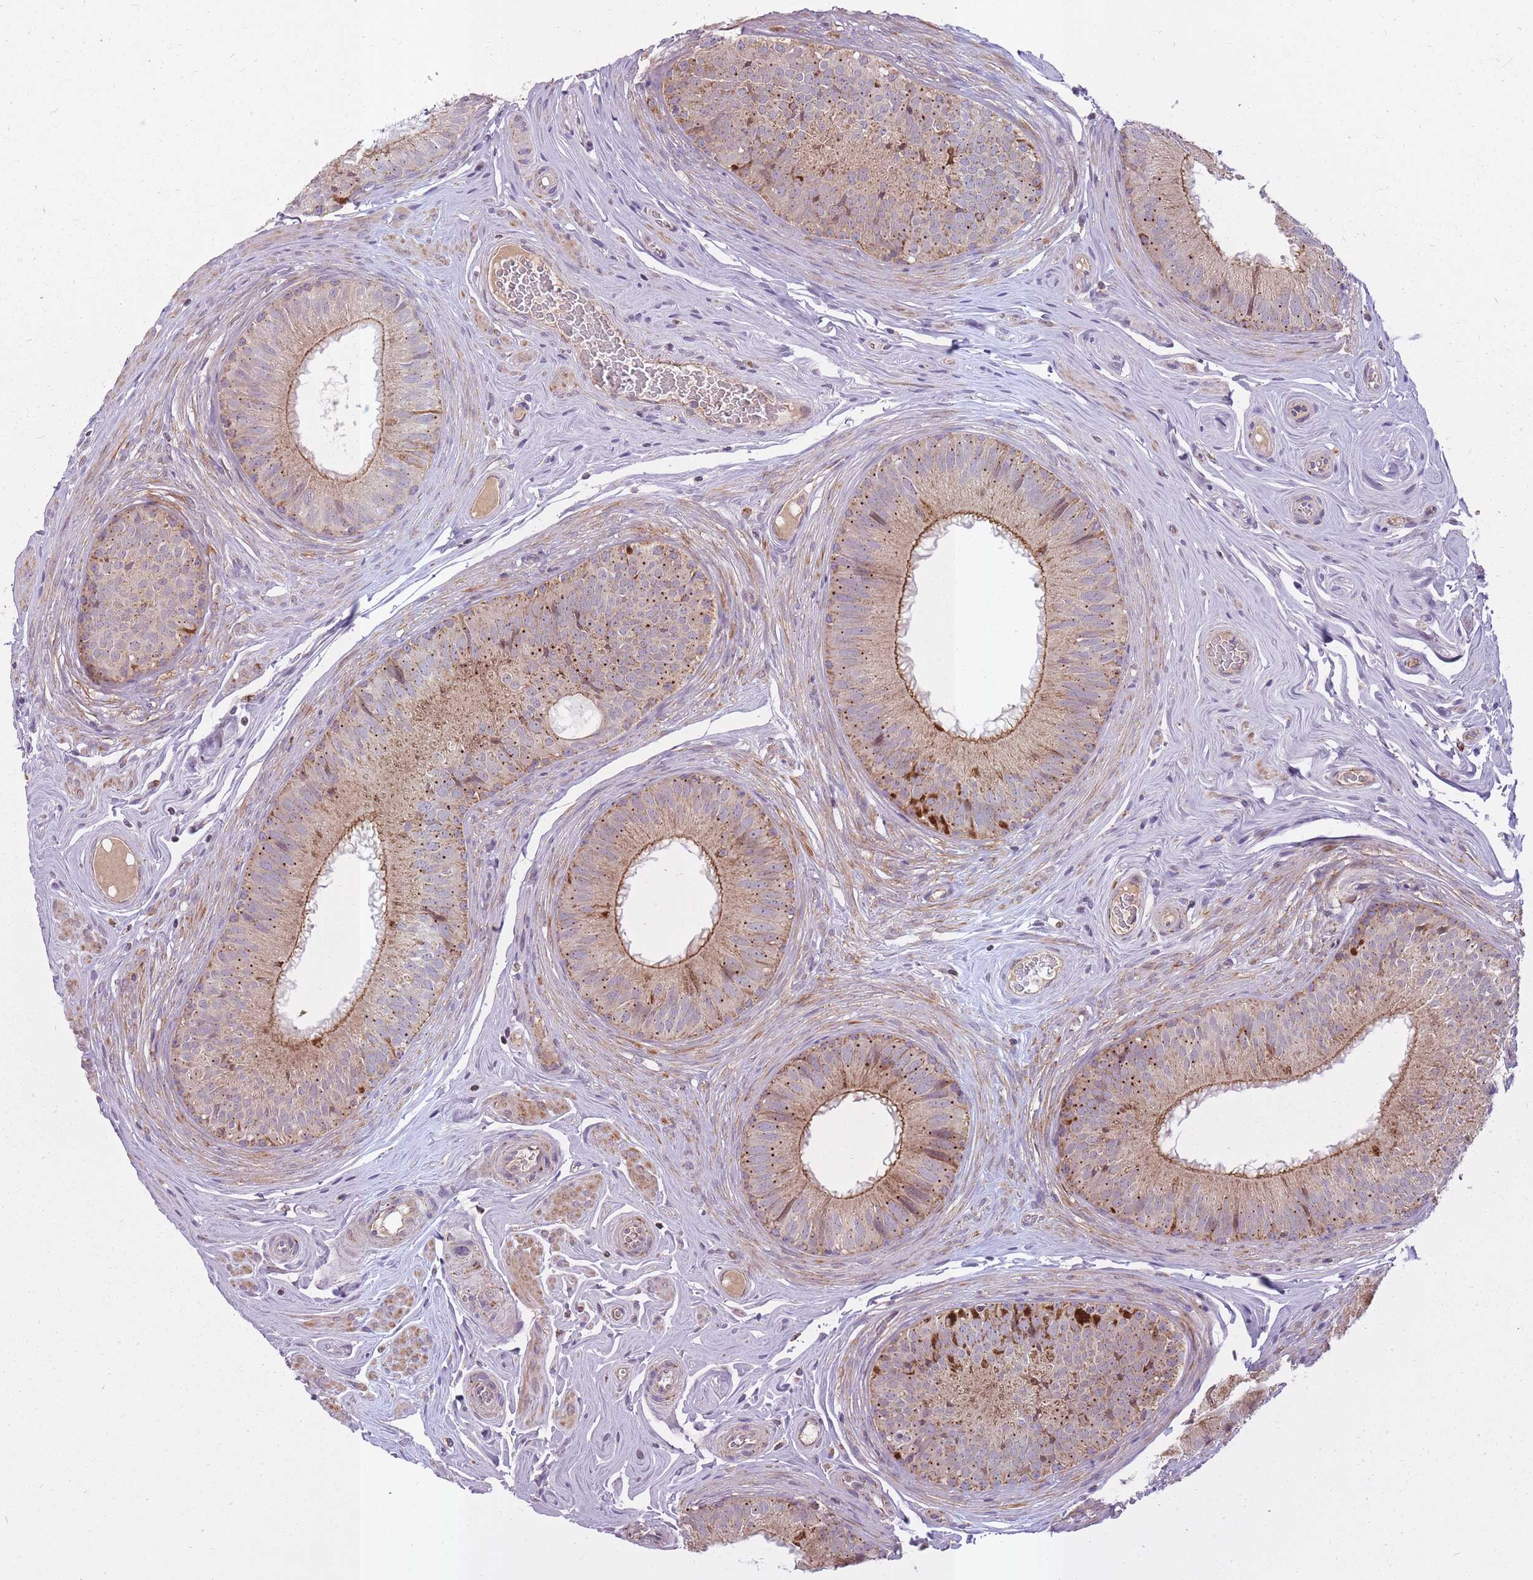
{"staining": {"intensity": "moderate", "quantity": "25%-75%", "location": "cytoplasmic/membranous"}, "tissue": "epididymis", "cell_type": "Glandular cells", "image_type": "normal", "snomed": [{"axis": "morphology", "description": "Normal tissue, NOS"}, {"axis": "topography", "description": "Epididymis, spermatic cord, NOS"}], "caption": "Protein staining by immunohistochemistry (IHC) demonstrates moderate cytoplasmic/membranous positivity in approximately 25%-75% of glandular cells in benign epididymis. (DAB (3,3'-diaminobenzidine) = brown stain, brightfield microscopy at high magnification).", "gene": "LIN7C", "patient": {"sex": "male", "age": 25}}